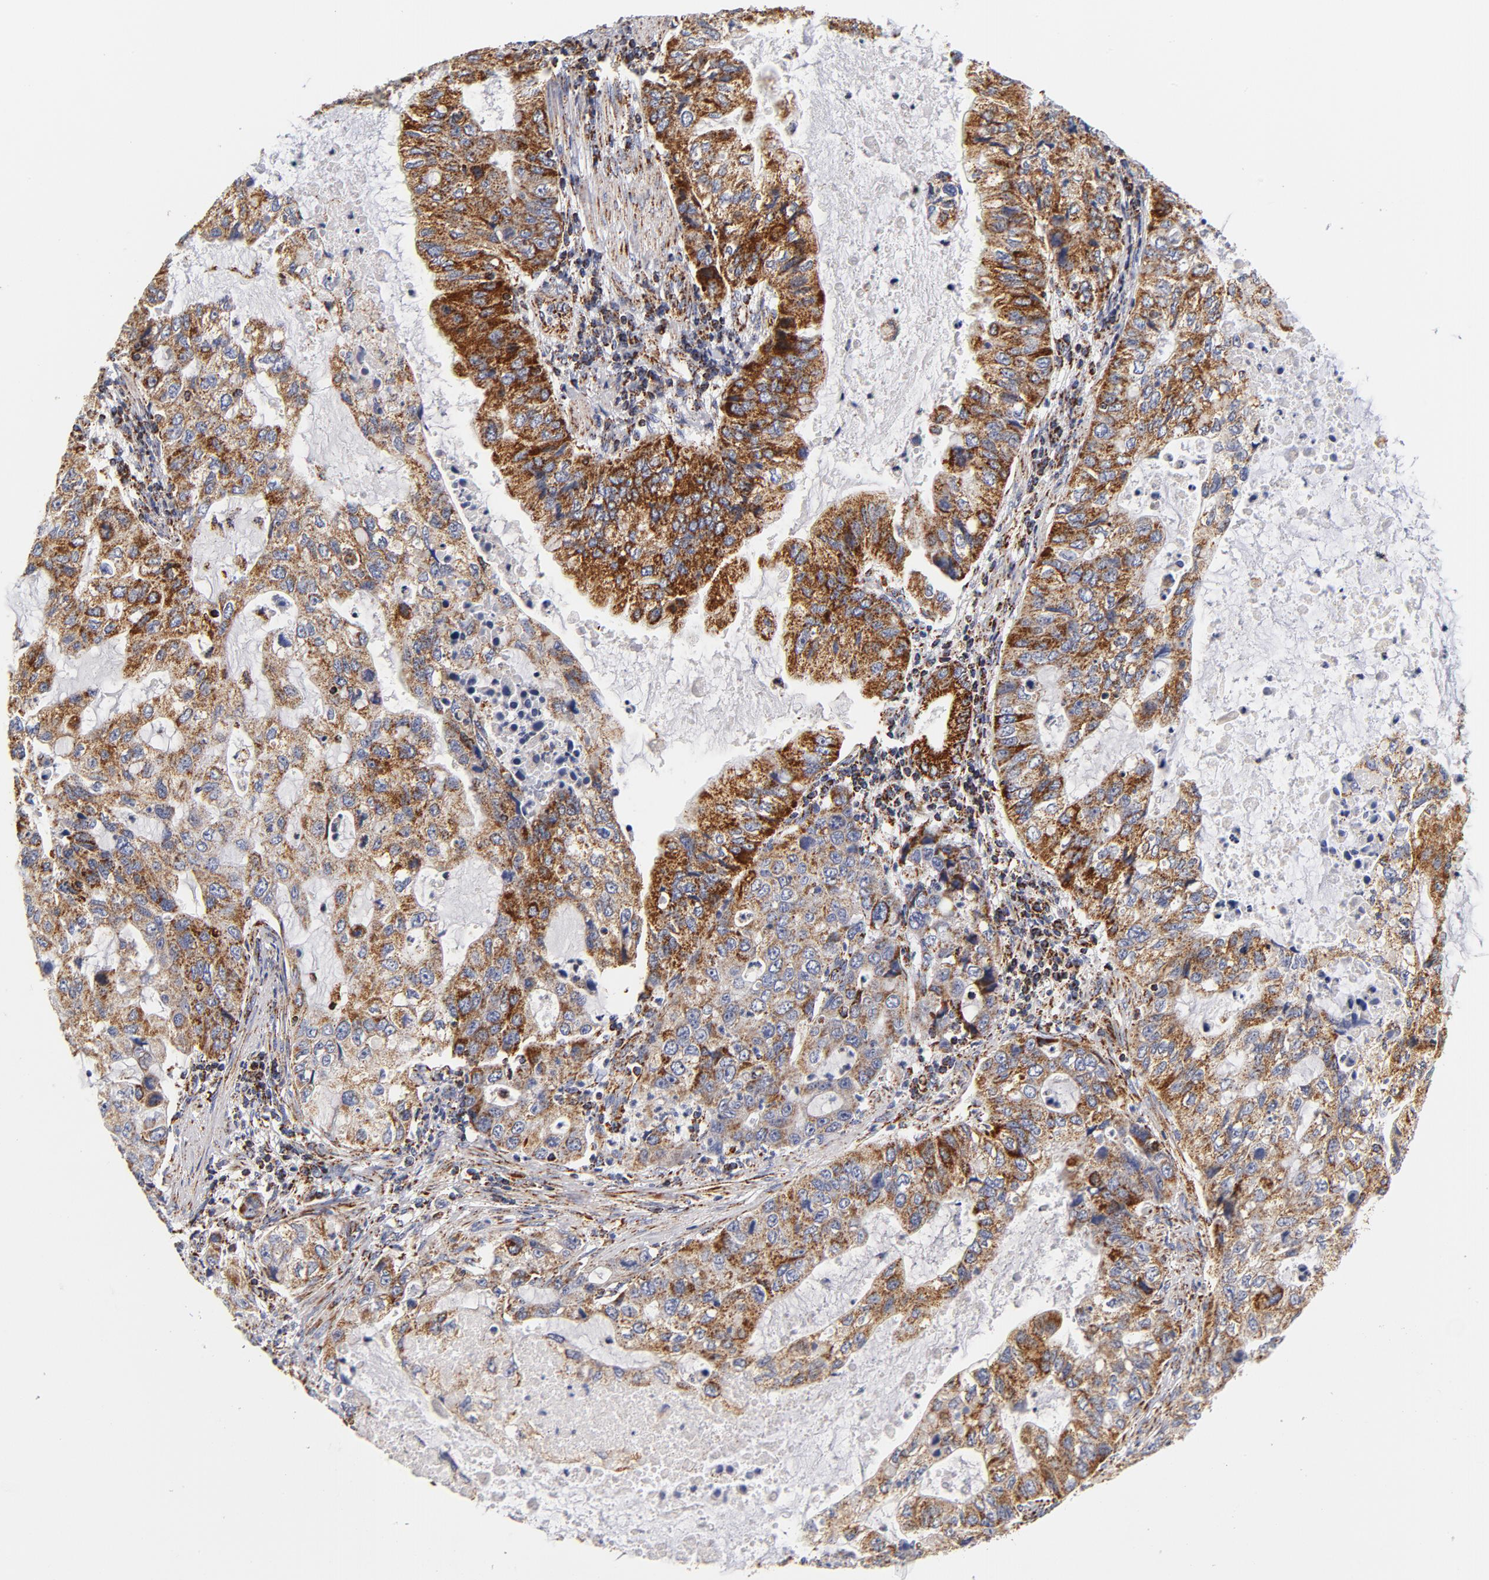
{"staining": {"intensity": "moderate", "quantity": ">75%", "location": "cytoplasmic/membranous"}, "tissue": "stomach cancer", "cell_type": "Tumor cells", "image_type": "cancer", "snomed": [{"axis": "morphology", "description": "Adenocarcinoma, NOS"}, {"axis": "topography", "description": "Stomach, upper"}], "caption": "DAB immunohistochemical staining of stomach cancer (adenocarcinoma) shows moderate cytoplasmic/membranous protein expression in about >75% of tumor cells. (Brightfield microscopy of DAB IHC at high magnification).", "gene": "ECHS1", "patient": {"sex": "female", "age": 52}}